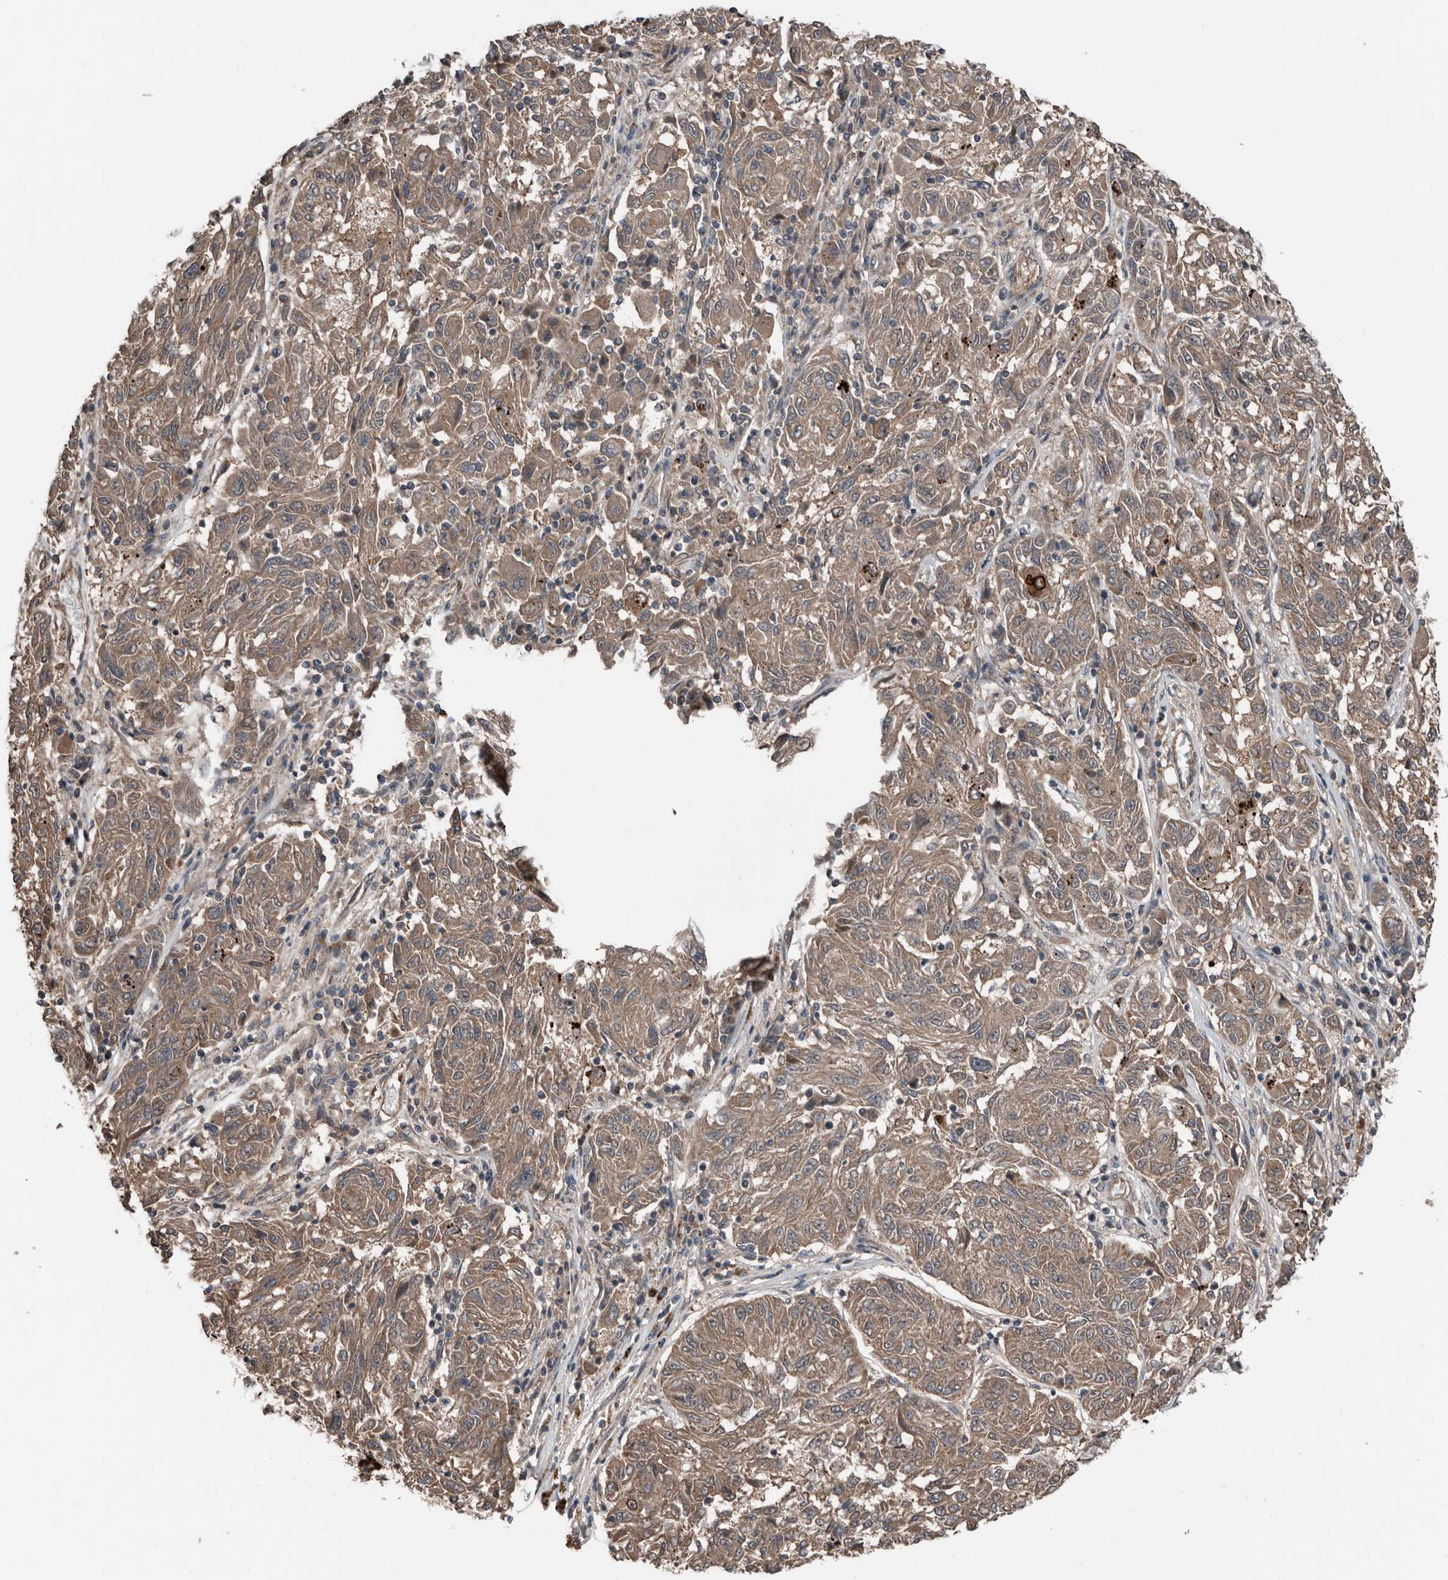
{"staining": {"intensity": "moderate", "quantity": ">75%", "location": "cytoplasmic/membranous"}, "tissue": "melanoma", "cell_type": "Tumor cells", "image_type": "cancer", "snomed": [{"axis": "morphology", "description": "Malignant melanoma, NOS"}, {"axis": "topography", "description": "Skin"}], "caption": "Immunohistochemistry photomicrograph of neoplastic tissue: malignant melanoma stained using immunohistochemistry exhibits medium levels of moderate protein expression localized specifically in the cytoplasmic/membranous of tumor cells, appearing as a cytoplasmic/membranous brown color.", "gene": "DNAJB4", "patient": {"sex": "male", "age": 53}}